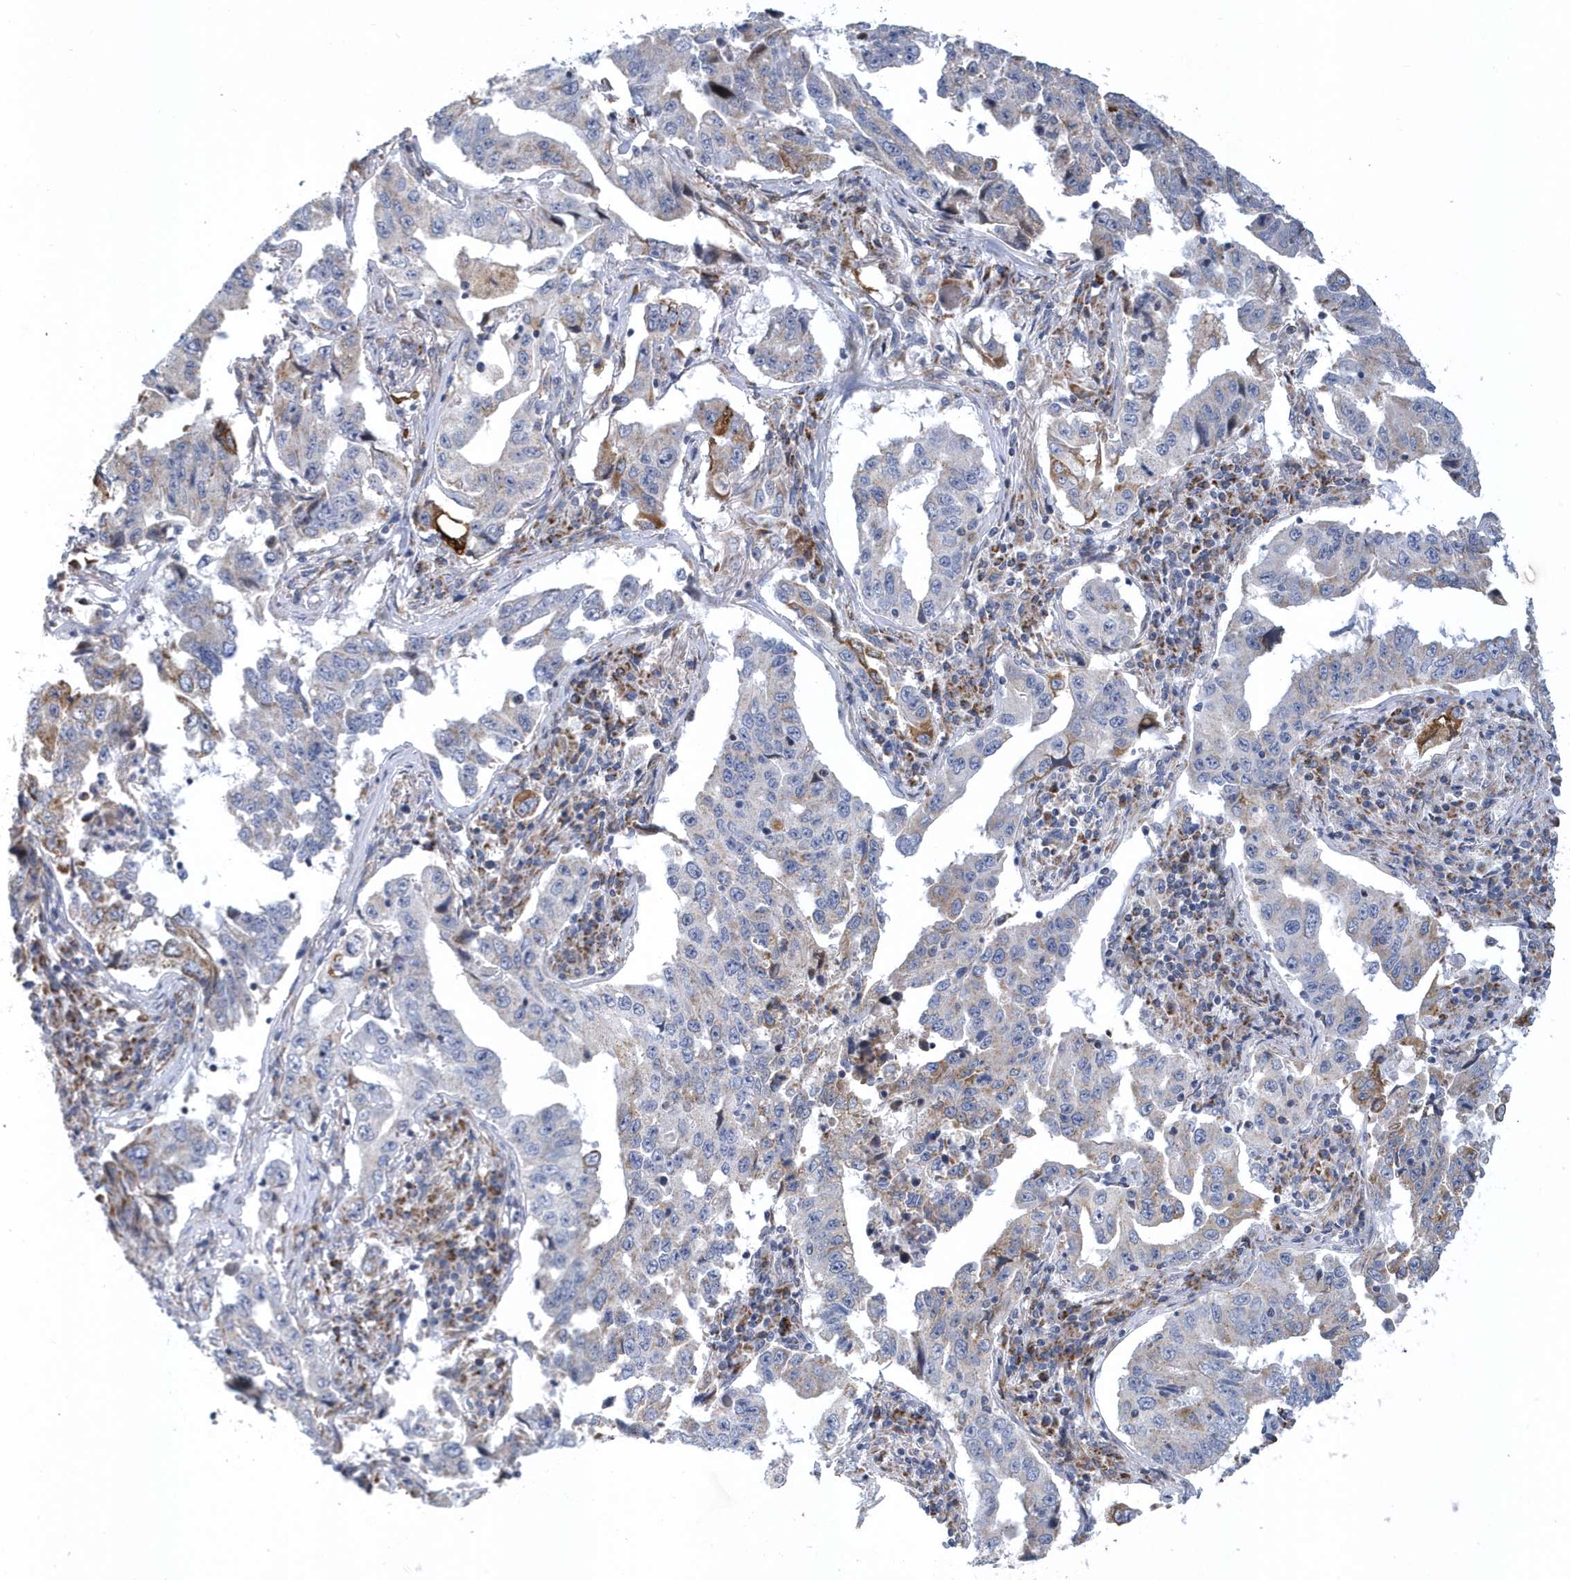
{"staining": {"intensity": "moderate", "quantity": "<25%", "location": "cytoplasmic/membranous"}, "tissue": "lung cancer", "cell_type": "Tumor cells", "image_type": "cancer", "snomed": [{"axis": "morphology", "description": "Adenocarcinoma, NOS"}, {"axis": "topography", "description": "Lung"}], "caption": "DAB (3,3'-diaminobenzidine) immunohistochemical staining of lung adenocarcinoma displays moderate cytoplasmic/membranous protein positivity in approximately <25% of tumor cells. (Stains: DAB (3,3'-diaminobenzidine) in brown, nuclei in blue, Microscopy: brightfield microscopy at high magnification).", "gene": "VWA5B2", "patient": {"sex": "female", "age": 51}}